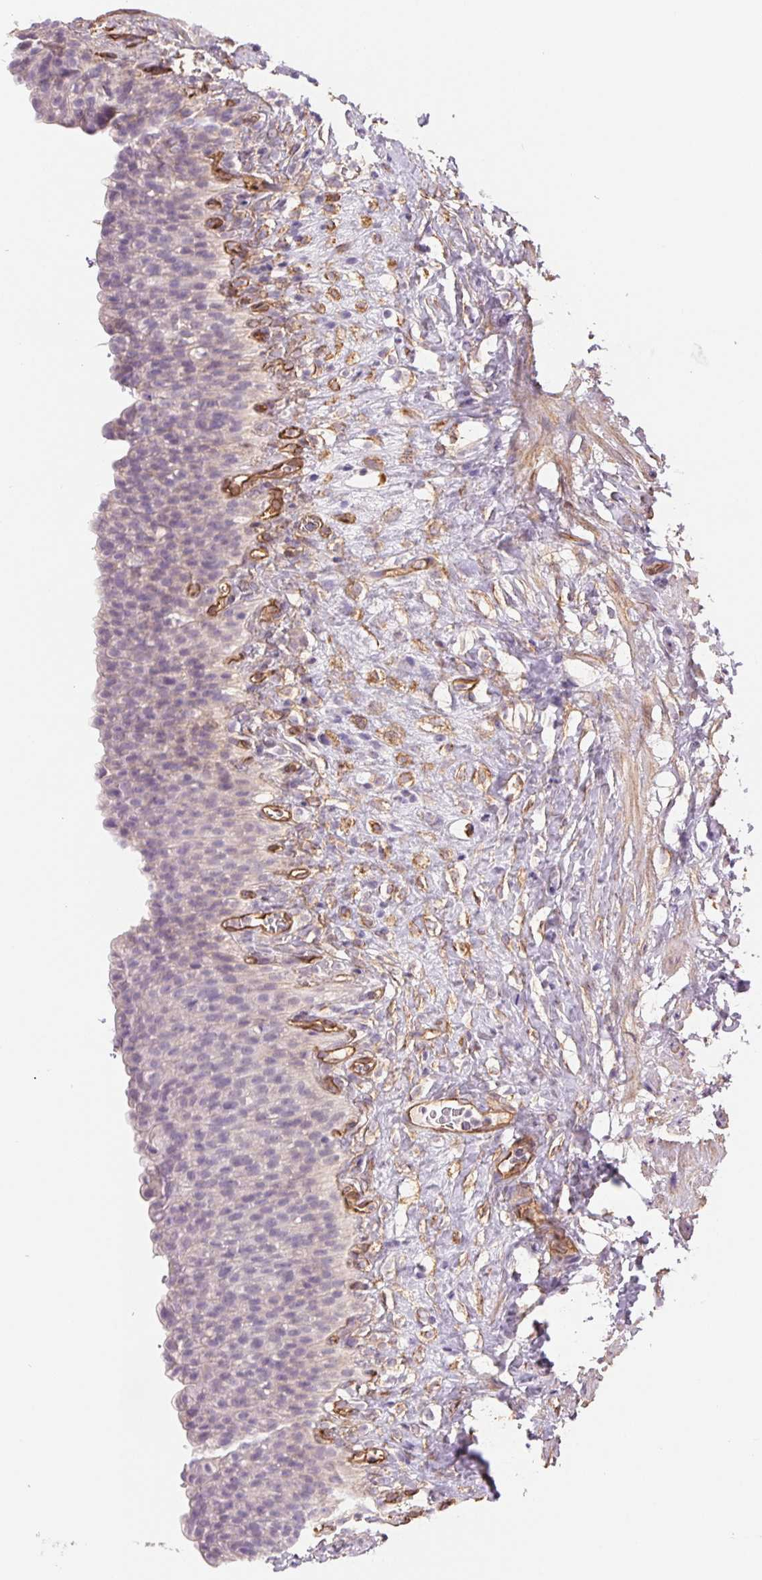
{"staining": {"intensity": "negative", "quantity": "none", "location": "none"}, "tissue": "urinary bladder", "cell_type": "Urothelial cells", "image_type": "normal", "snomed": [{"axis": "morphology", "description": "Normal tissue, NOS"}, {"axis": "topography", "description": "Urinary bladder"}, {"axis": "topography", "description": "Prostate"}], "caption": "Human urinary bladder stained for a protein using IHC demonstrates no positivity in urothelial cells.", "gene": "ANKRD13B", "patient": {"sex": "male", "age": 76}}